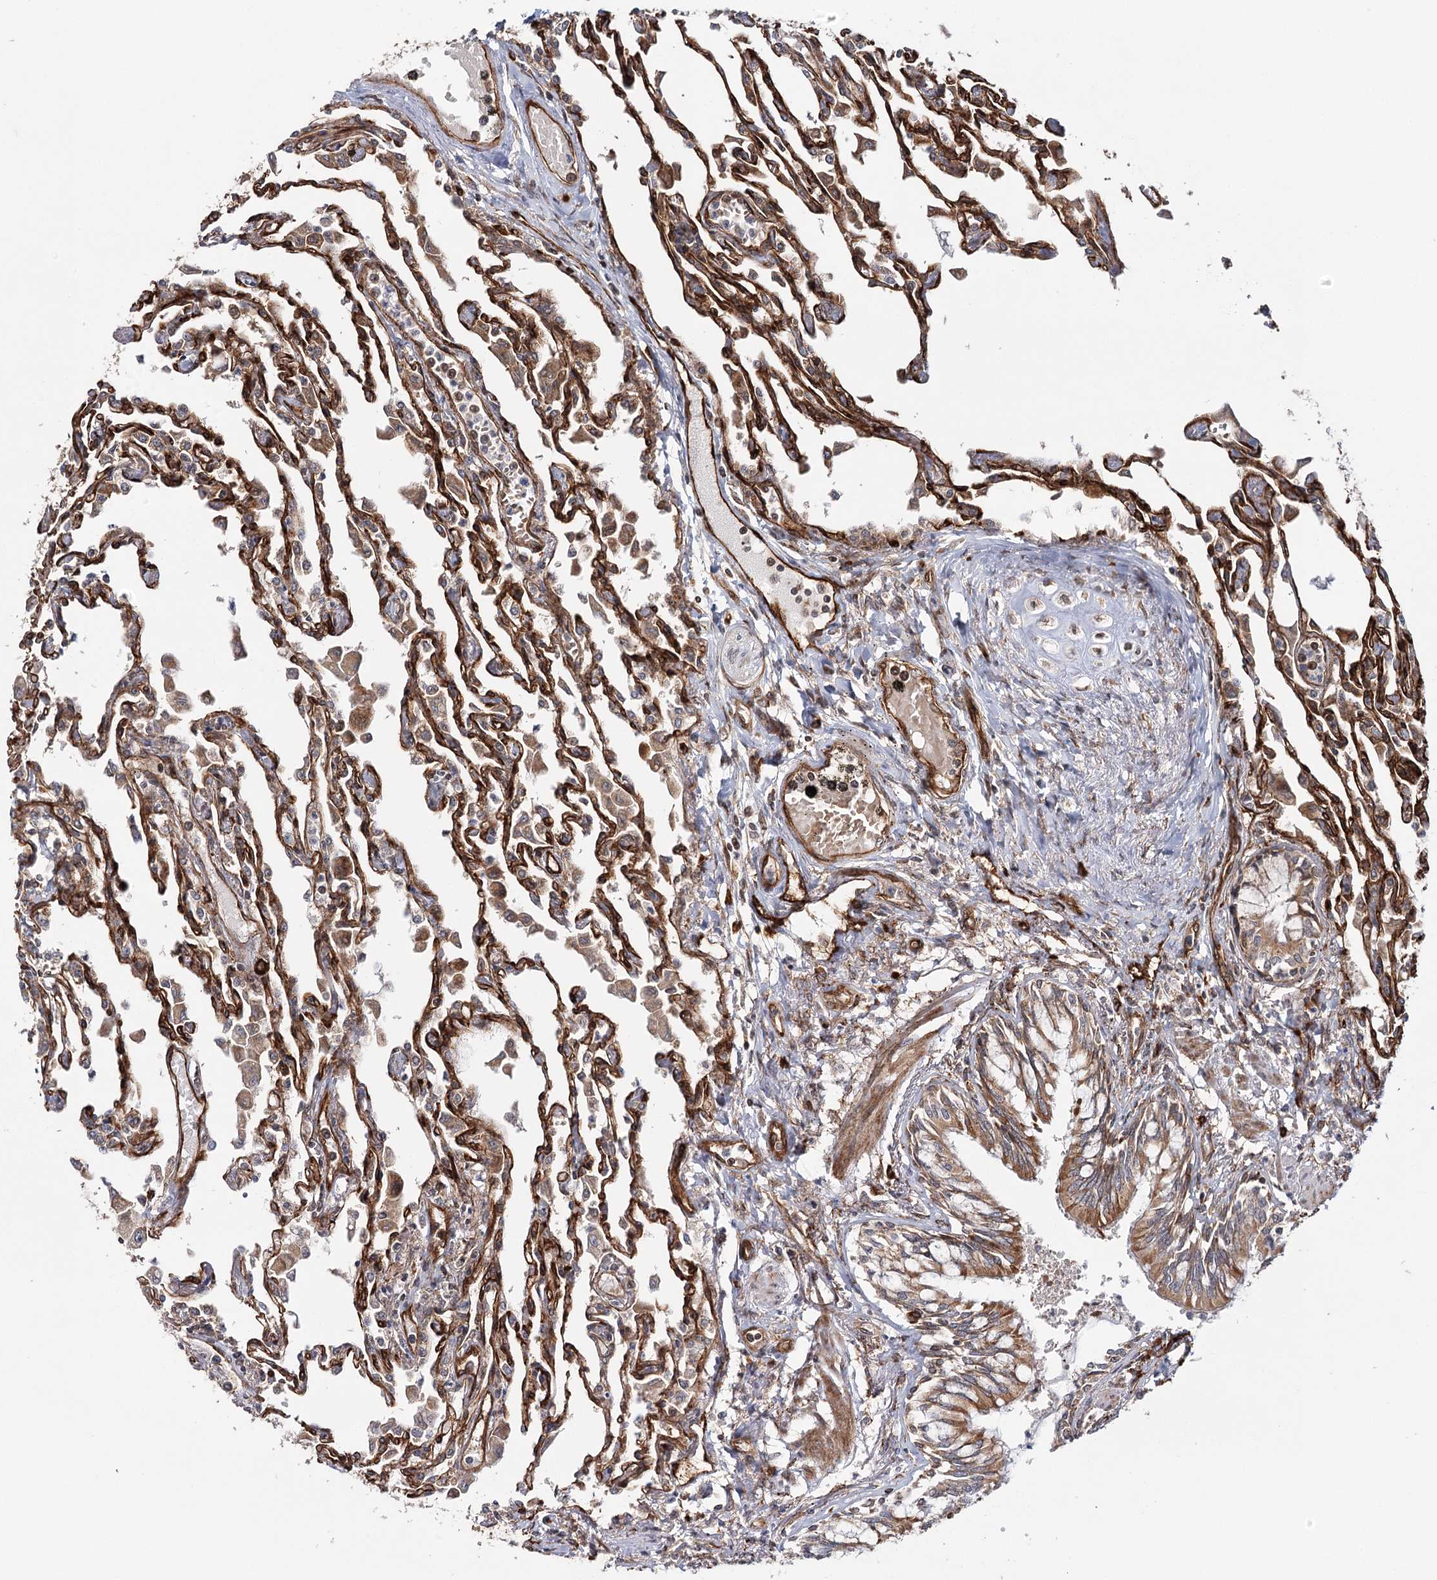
{"staining": {"intensity": "strong", "quantity": ">75%", "location": "cytoplasmic/membranous"}, "tissue": "lung", "cell_type": "Alveolar cells", "image_type": "normal", "snomed": [{"axis": "morphology", "description": "Normal tissue, NOS"}, {"axis": "topography", "description": "Bronchus"}, {"axis": "topography", "description": "Lung"}], "caption": "Immunohistochemical staining of benign human lung shows >75% levels of strong cytoplasmic/membranous protein expression in approximately >75% of alveolar cells. Nuclei are stained in blue.", "gene": "MKNK1", "patient": {"sex": "female", "age": 49}}